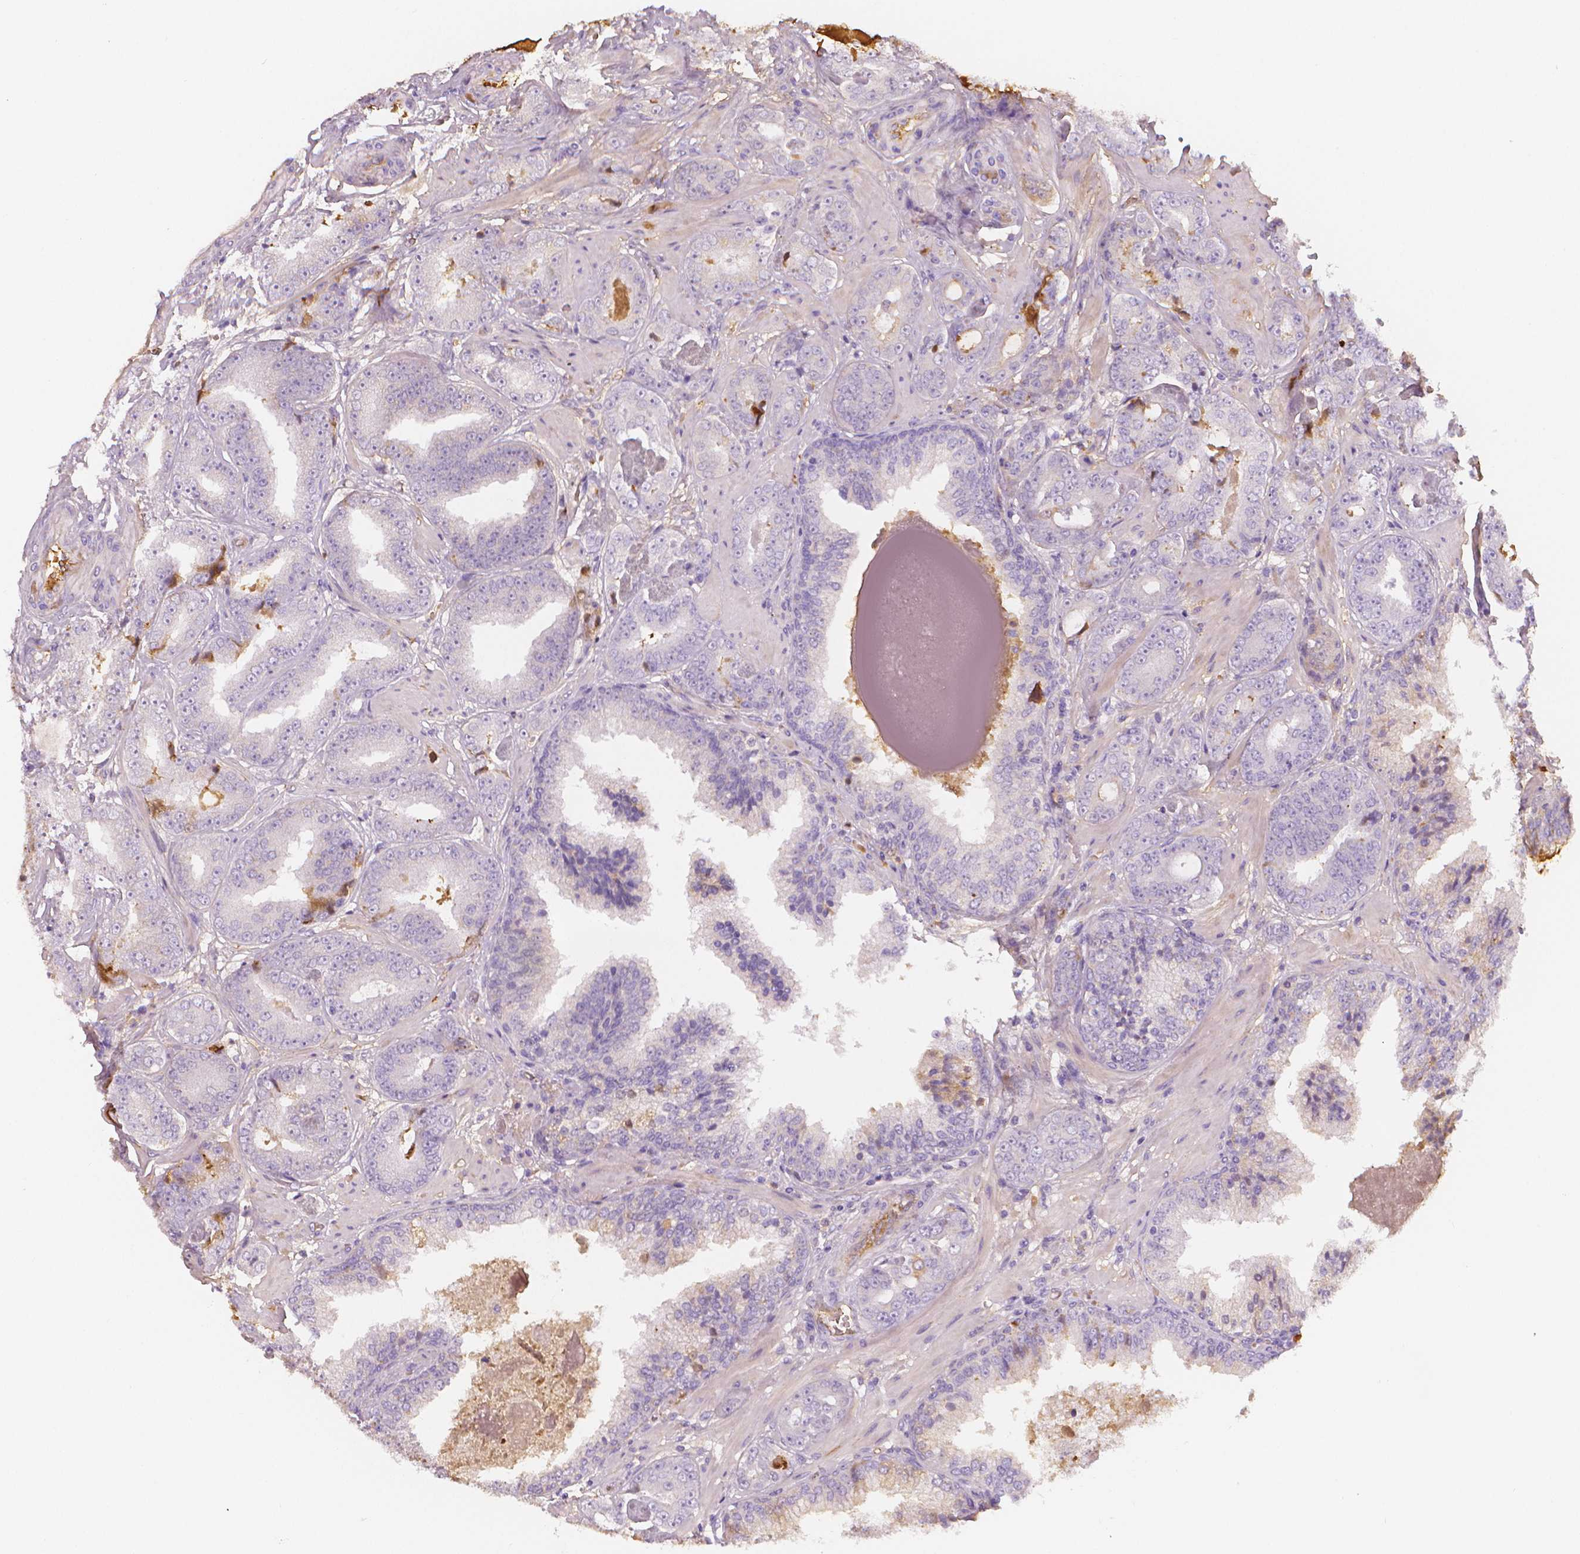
{"staining": {"intensity": "negative", "quantity": "none", "location": "none"}, "tissue": "prostate cancer", "cell_type": "Tumor cells", "image_type": "cancer", "snomed": [{"axis": "morphology", "description": "Adenocarcinoma, Low grade"}, {"axis": "topography", "description": "Prostate"}], "caption": "IHC histopathology image of neoplastic tissue: human prostate cancer (adenocarcinoma (low-grade)) stained with DAB (3,3'-diaminobenzidine) shows no significant protein staining in tumor cells.", "gene": "APOA4", "patient": {"sex": "male", "age": 60}}